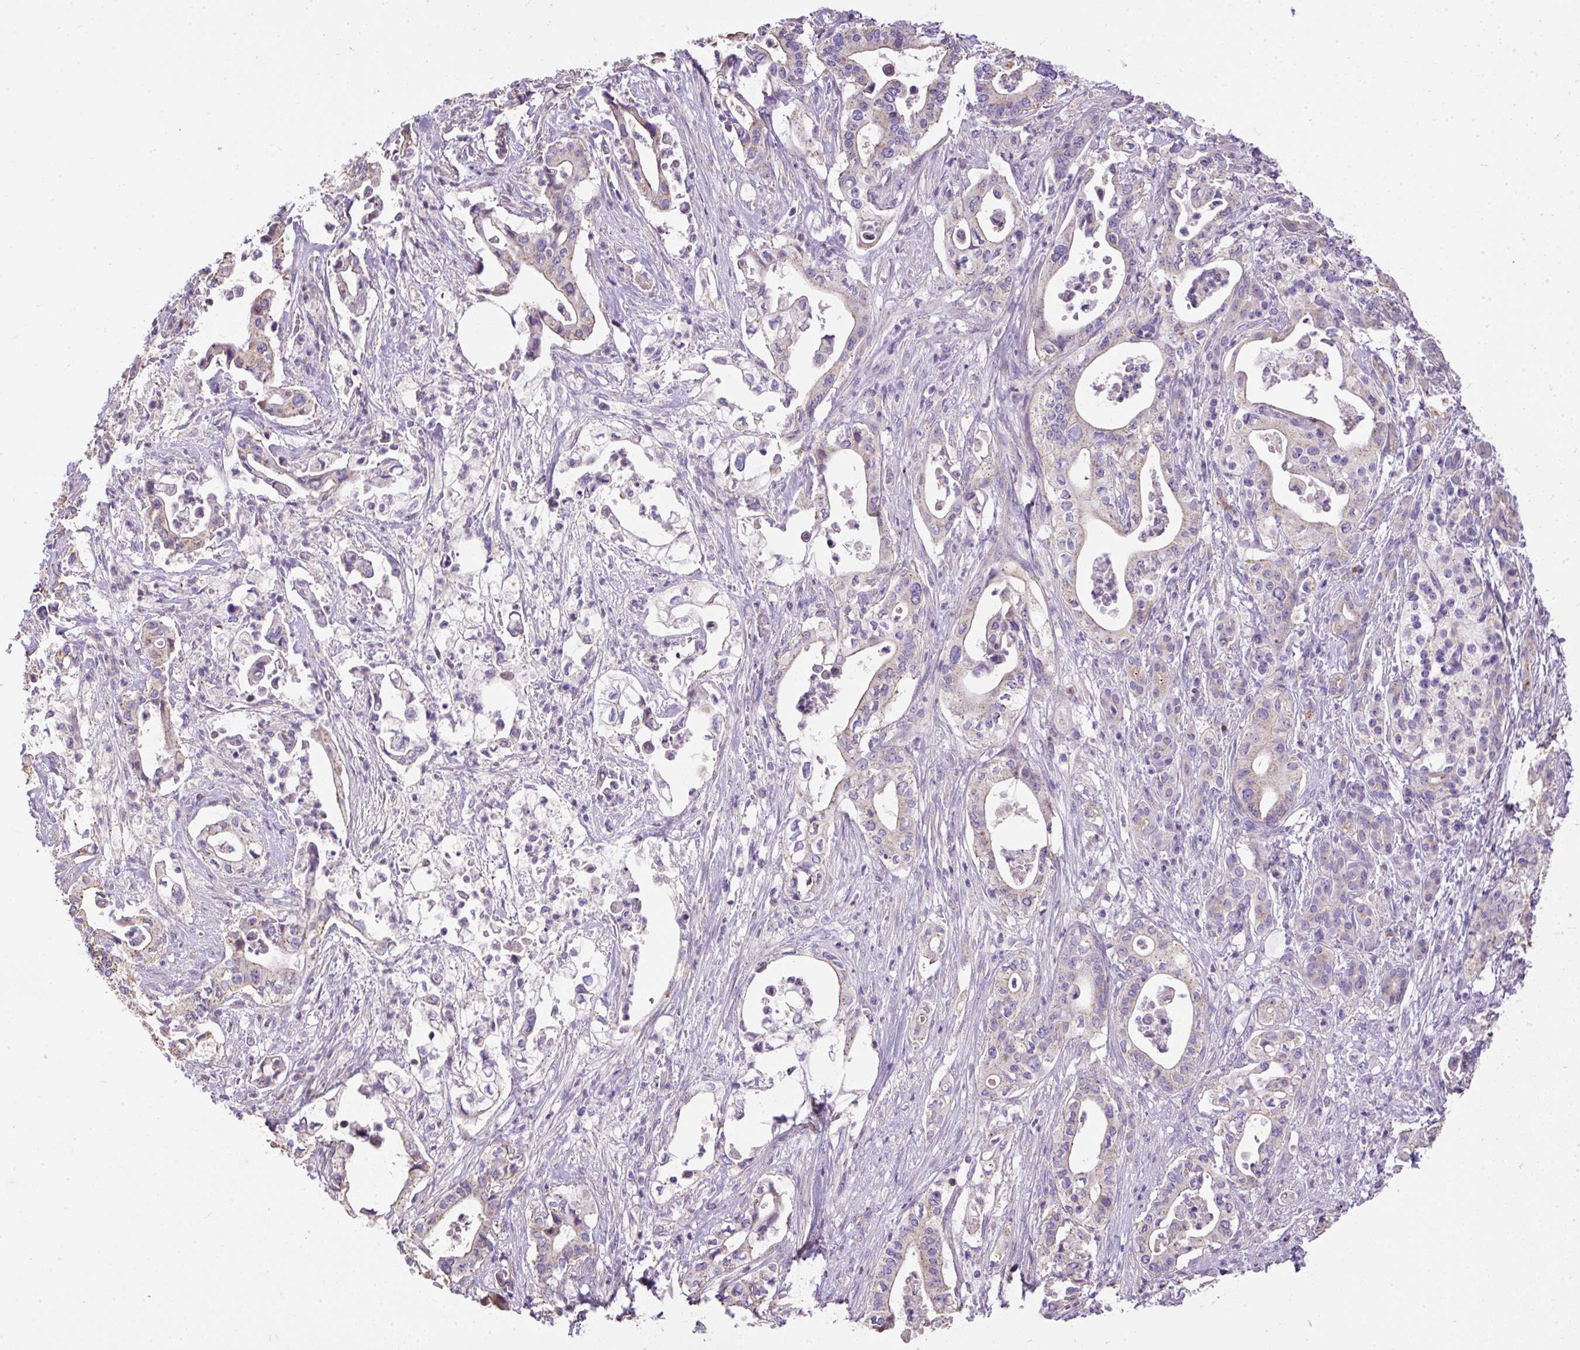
{"staining": {"intensity": "weak", "quantity": "25%-75%", "location": "cytoplasmic/membranous"}, "tissue": "pancreatic cancer", "cell_type": "Tumor cells", "image_type": "cancer", "snomed": [{"axis": "morphology", "description": "Adenocarcinoma, NOS"}, {"axis": "topography", "description": "Pancreas"}], "caption": "Pancreatic adenocarcinoma stained with DAB immunohistochemistry (IHC) exhibits low levels of weak cytoplasmic/membranous staining in about 25%-75% of tumor cells.", "gene": "CFAP47", "patient": {"sex": "female", "age": 77}}